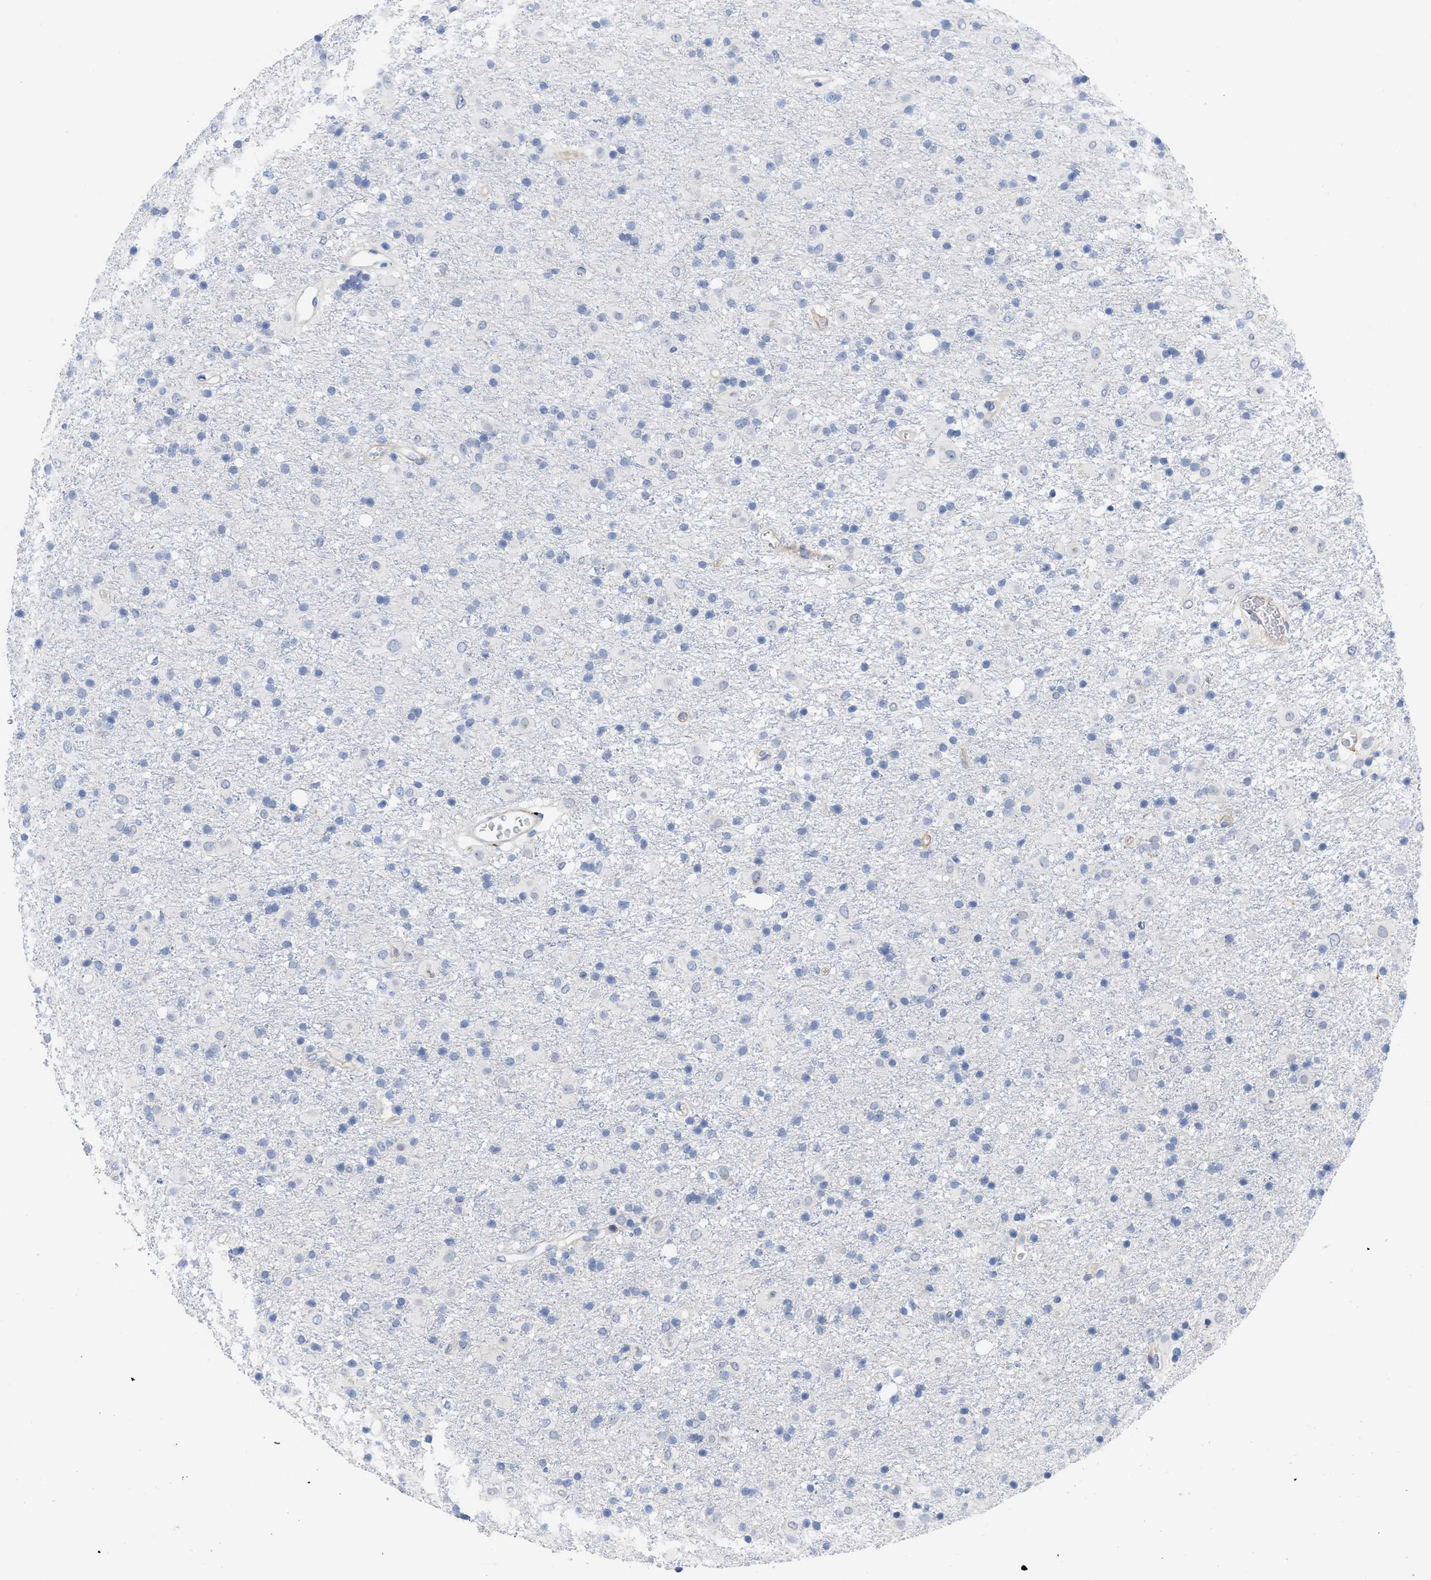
{"staining": {"intensity": "negative", "quantity": "none", "location": "none"}, "tissue": "glioma", "cell_type": "Tumor cells", "image_type": "cancer", "snomed": [{"axis": "morphology", "description": "Glioma, malignant, Low grade"}, {"axis": "topography", "description": "Brain"}], "caption": "IHC micrograph of malignant low-grade glioma stained for a protein (brown), which shows no positivity in tumor cells. (DAB (3,3'-diaminobenzidine) immunohistochemistry visualized using brightfield microscopy, high magnification).", "gene": "ACKR1", "patient": {"sex": "male", "age": 65}}